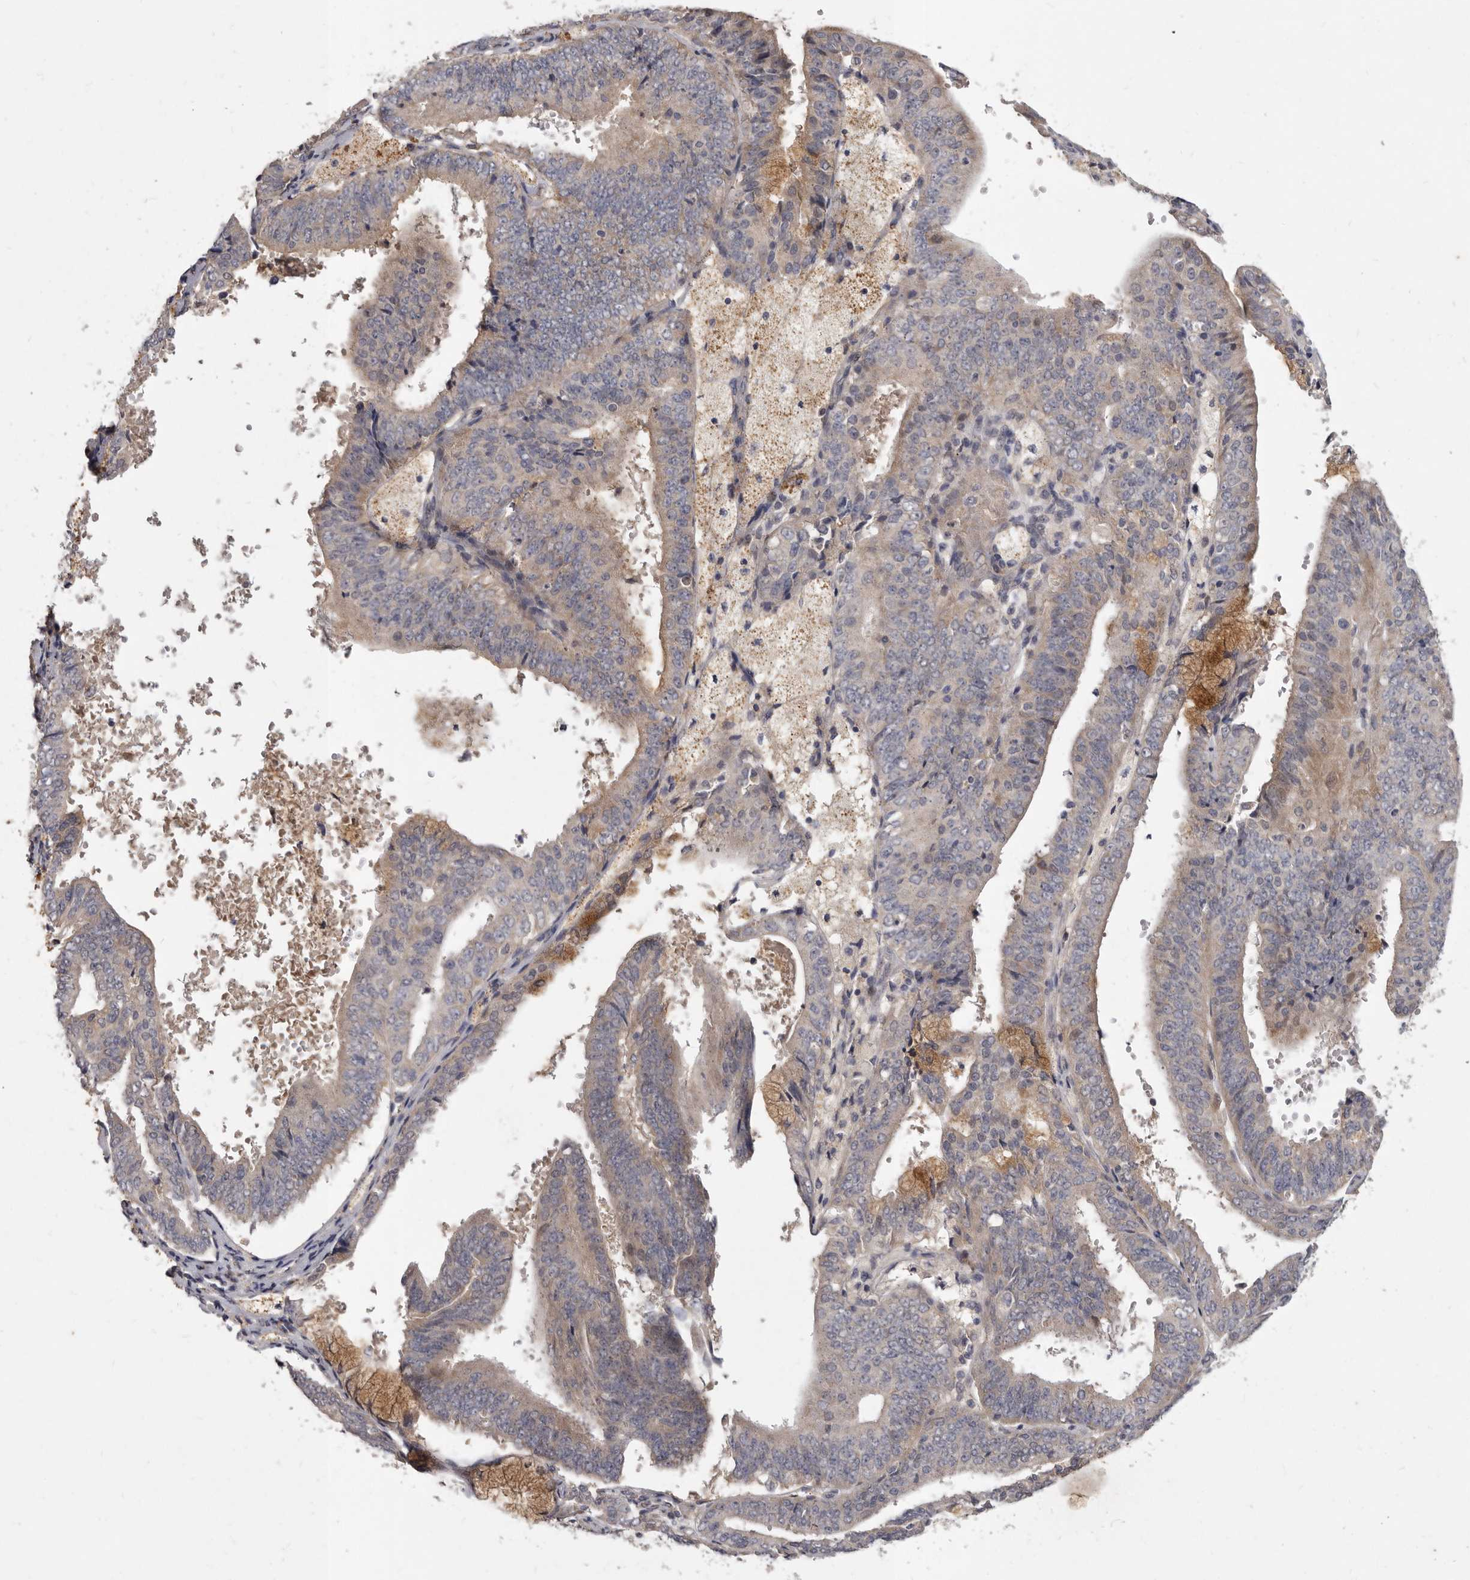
{"staining": {"intensity": "weak", "quantity": "<25%", "location": "cytoplasmic/membranous"}, "tissue": "endometrial cancer", "cell_type": "Tumor cells", "image_type": "cancer", "snomed": [{"axis": "morphology", "description": "Adenocarcinoma, NOS"}, {"axis": "topography", "description": "Endometrium"}], "caption": "A histopathology image of endometrial cancer (adenocarcinoma) stained for a protein shows no brown staining in tumor cells. The staining is performed using DAB brown chromogen with nuclei counter-stained in using hematoxylin.", "gene": "SLC22A1", "patient": {"sex": "female", "age": 63}}